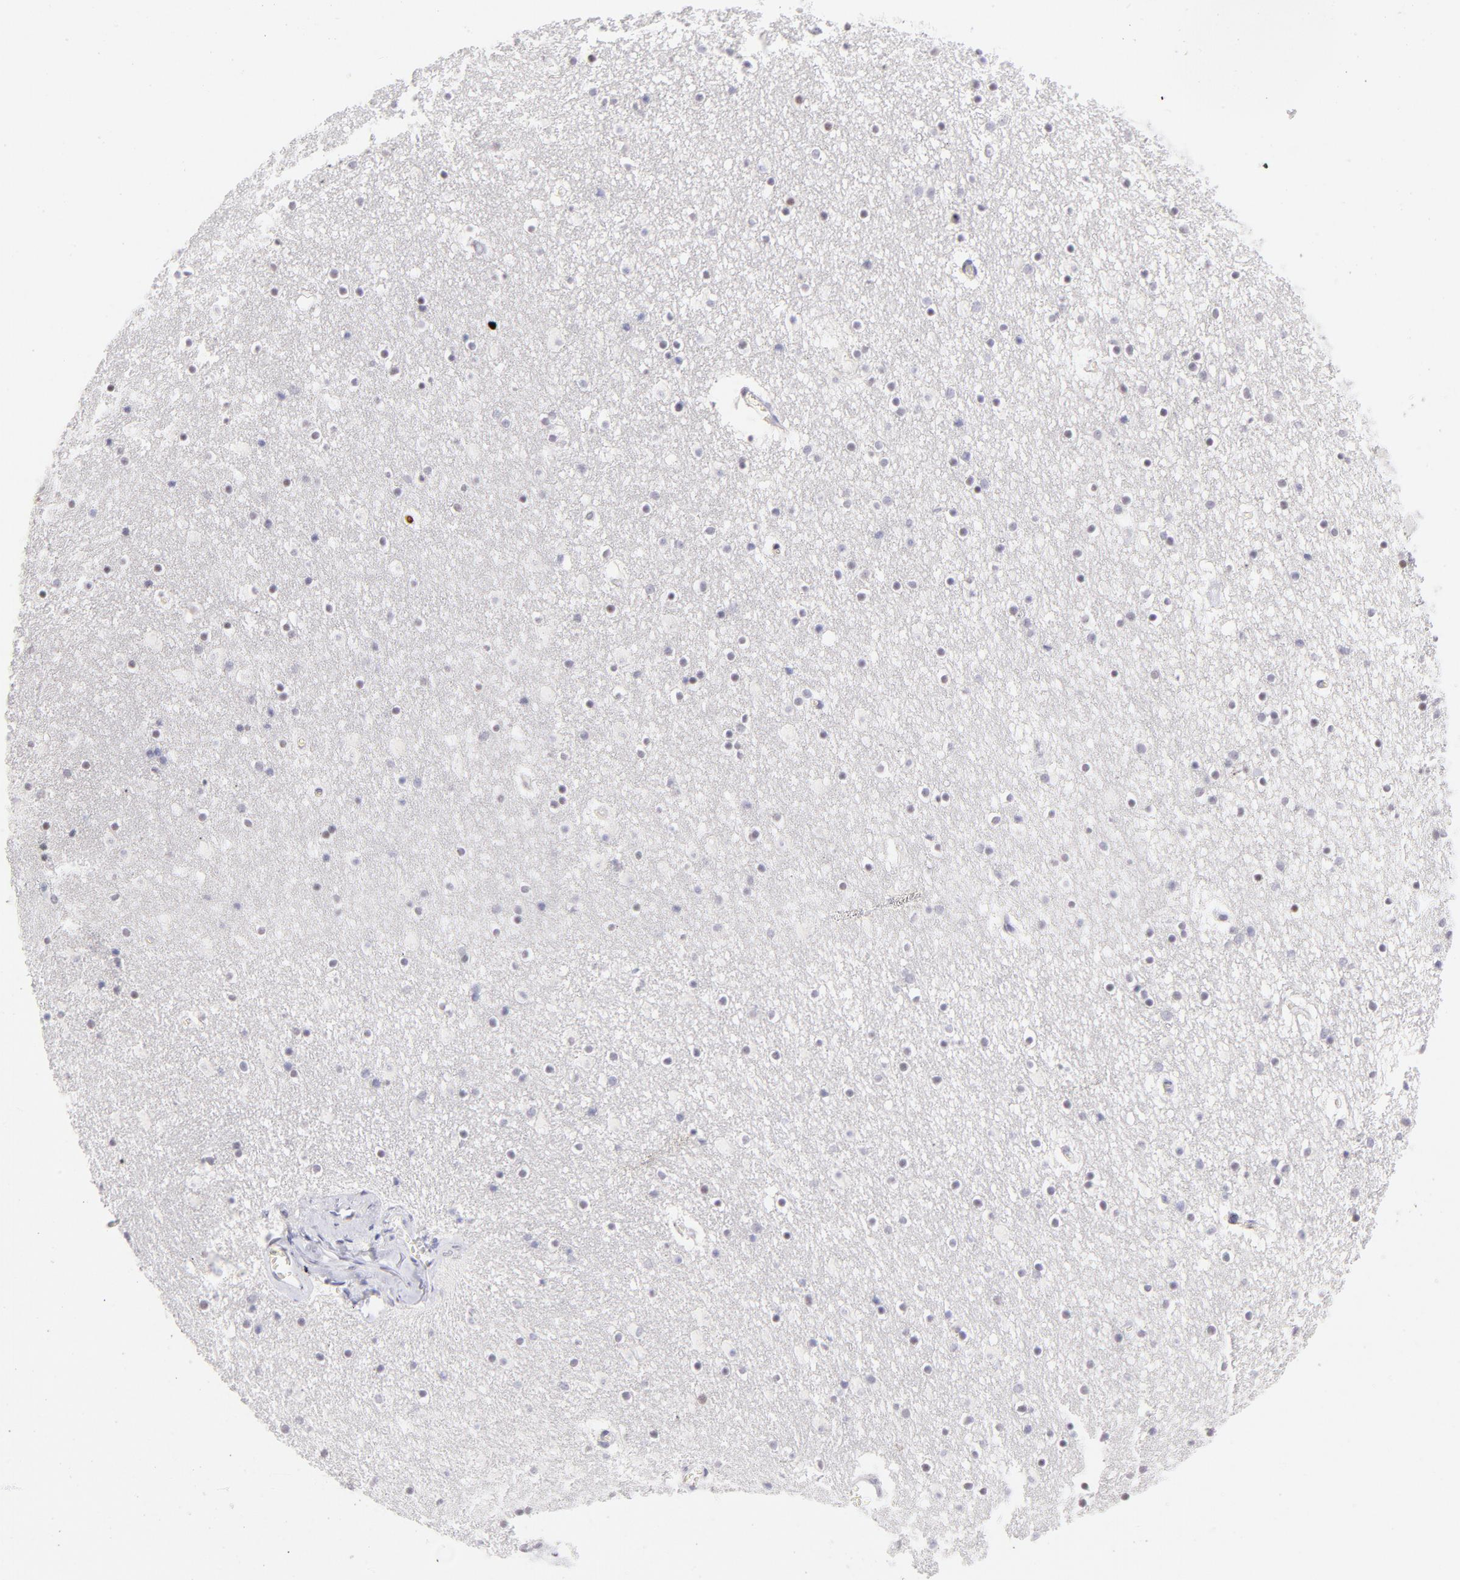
{"staining": {"intensity": "negative", "quantity": "none", "location": "none"}, "tissue": "caudate", "cell_type": "Glial cells", "image_type": "normal", "snomed": [{"axis": "morphology", "description": "Normal tissue, NOS"}, {"axis": "topography", "description": "Lateral ventricle wall"}], "caption": "Immunohistochemistry (IHC) micrograph of unremarkable caudate stained for a protein (brown), which demonstrates no staining in glial cells.", "gene": "LTB4R", "patient": {"sex": "male", "age": 45}}